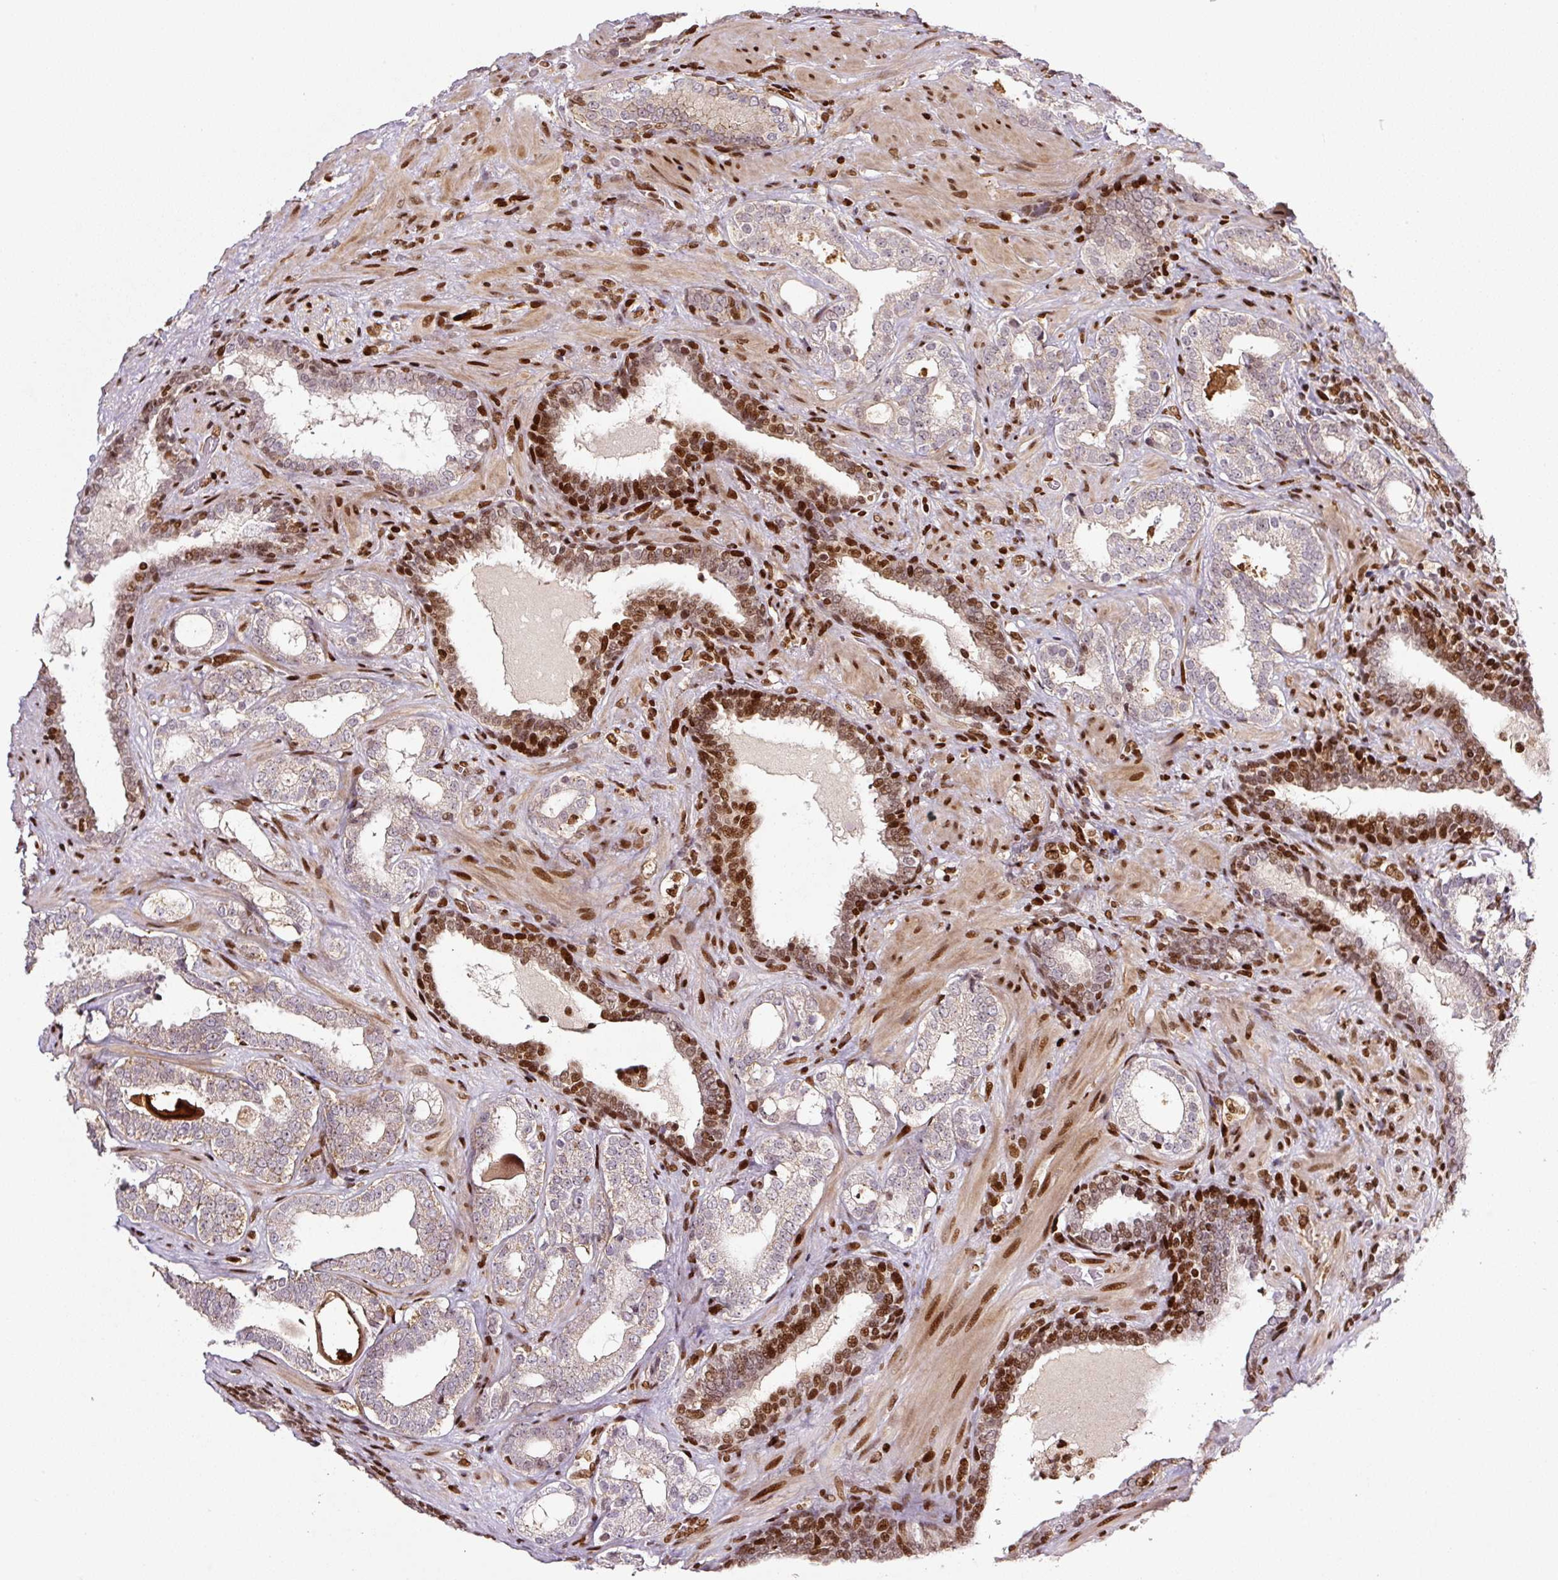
{"staining": {"intensity": "weak", "quantity": ">75%", "location": "cytoplasmic/membranous,nuclear"}, "tissue": "prostate cancer", "cell_type": "Tumor cells", "image_type": "cancer", "snomed": [{"axis": "morphology", "description": "Adenocarcinoma, High grade"}, {"axis": "topography", "description": "Prostate"}], "caption": "Protein expression analysis of human prostate adenocarcinoma (high-grade) reveals weak cytoplasmic/membranous and nuclear positivity in approximately >75% of tumor cells.", "gene": "PYDC2", "patient": {"sex": "male", "age": 65}}